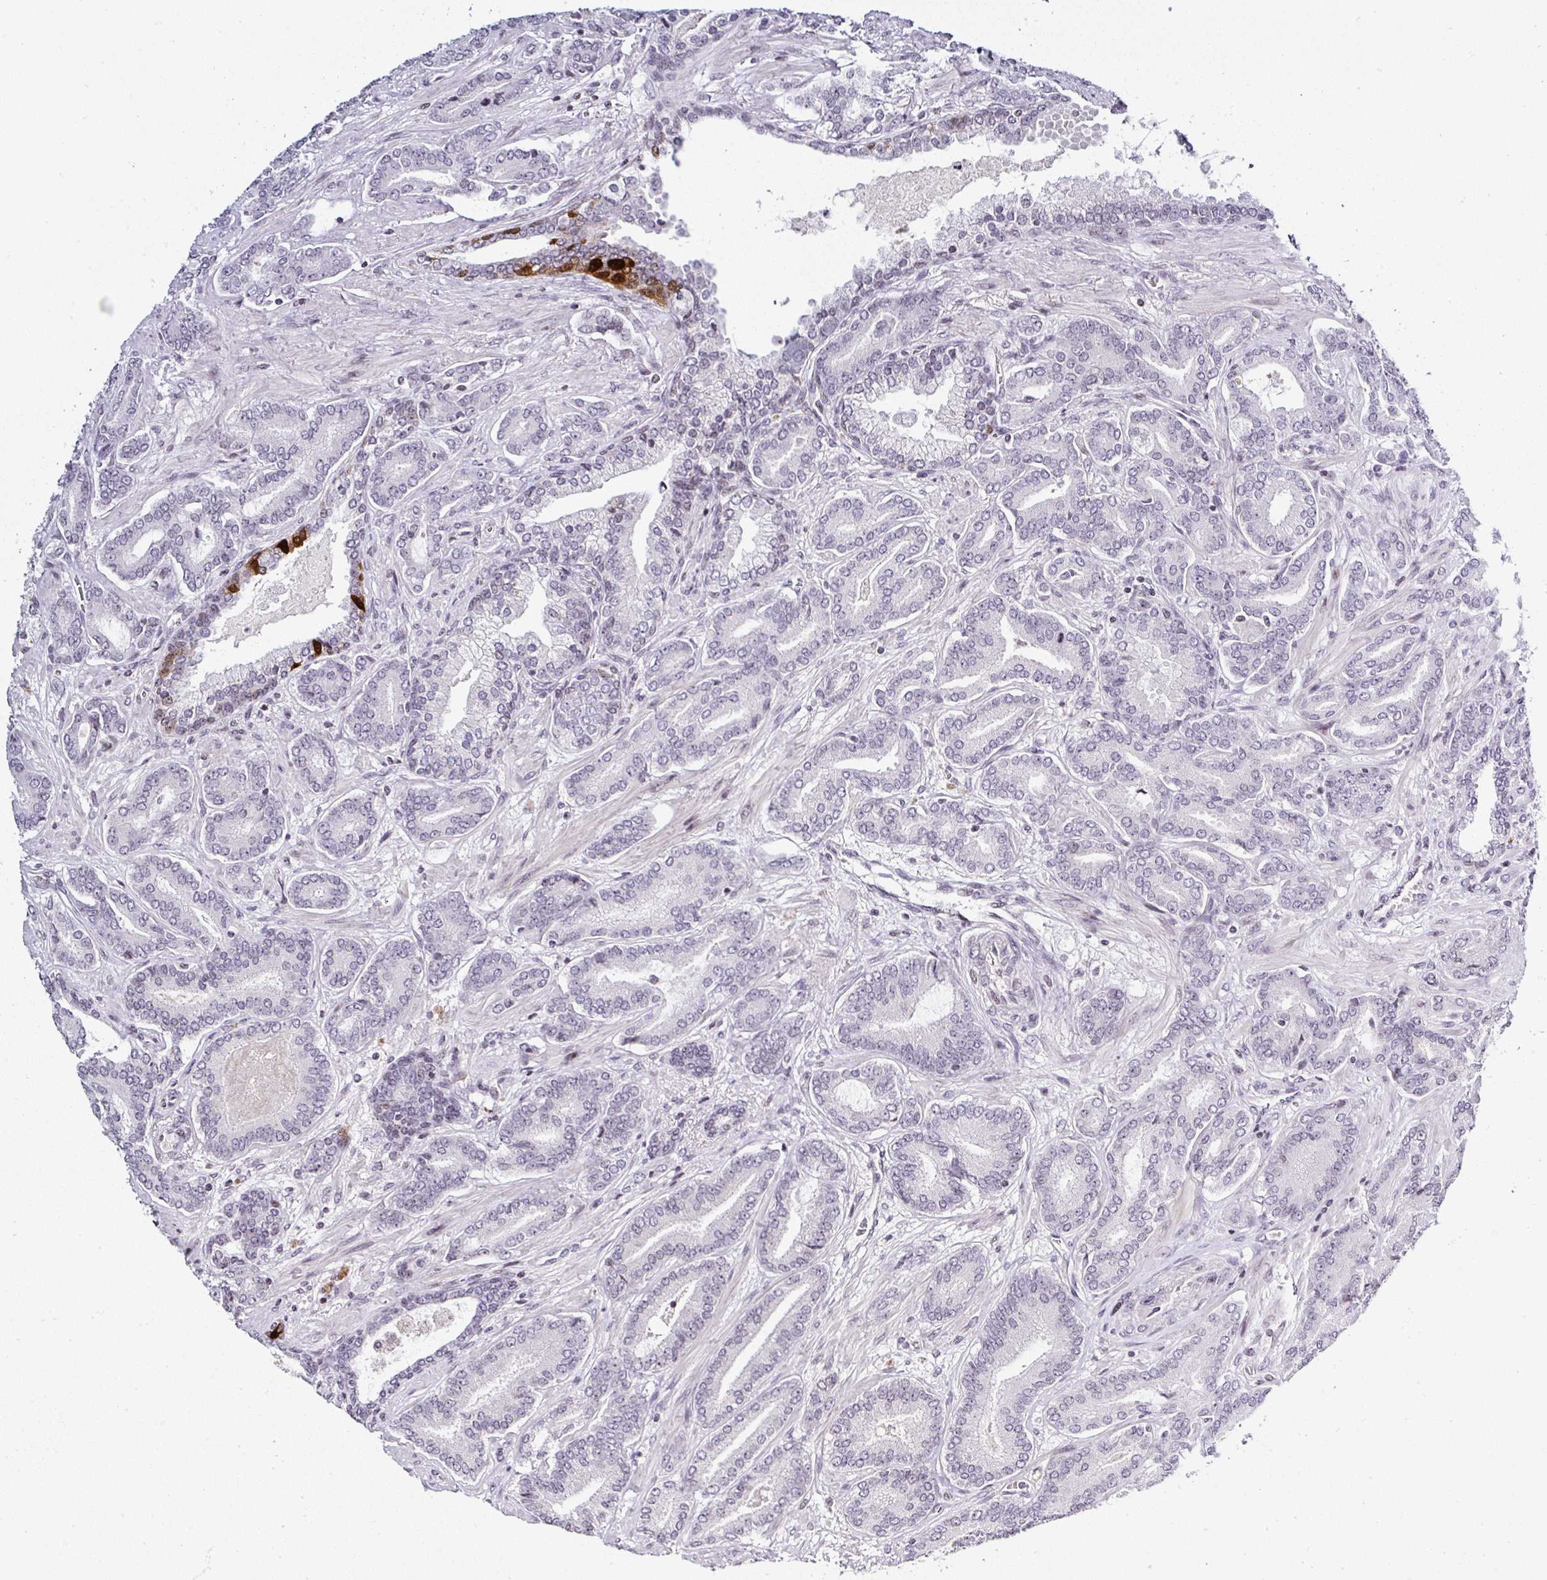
{"staining": {"intensity": "negative", "quantity": "none", "location": "none"}, "tissue": "prostate cancer", "cell_type": "Tumor cells", "image_type": "cancer", "snomed": [{"axis": "morphology", "description": "Adenocarcinoma, High grade"}, {"axis": "topography", "description": "Prostate"}], "caption": "Histopathology image shows no significant protein staining in tumor cells of prostate cancer.", "gene": "SERPINB3", "patient": {"sex": "male", "age": 62}}